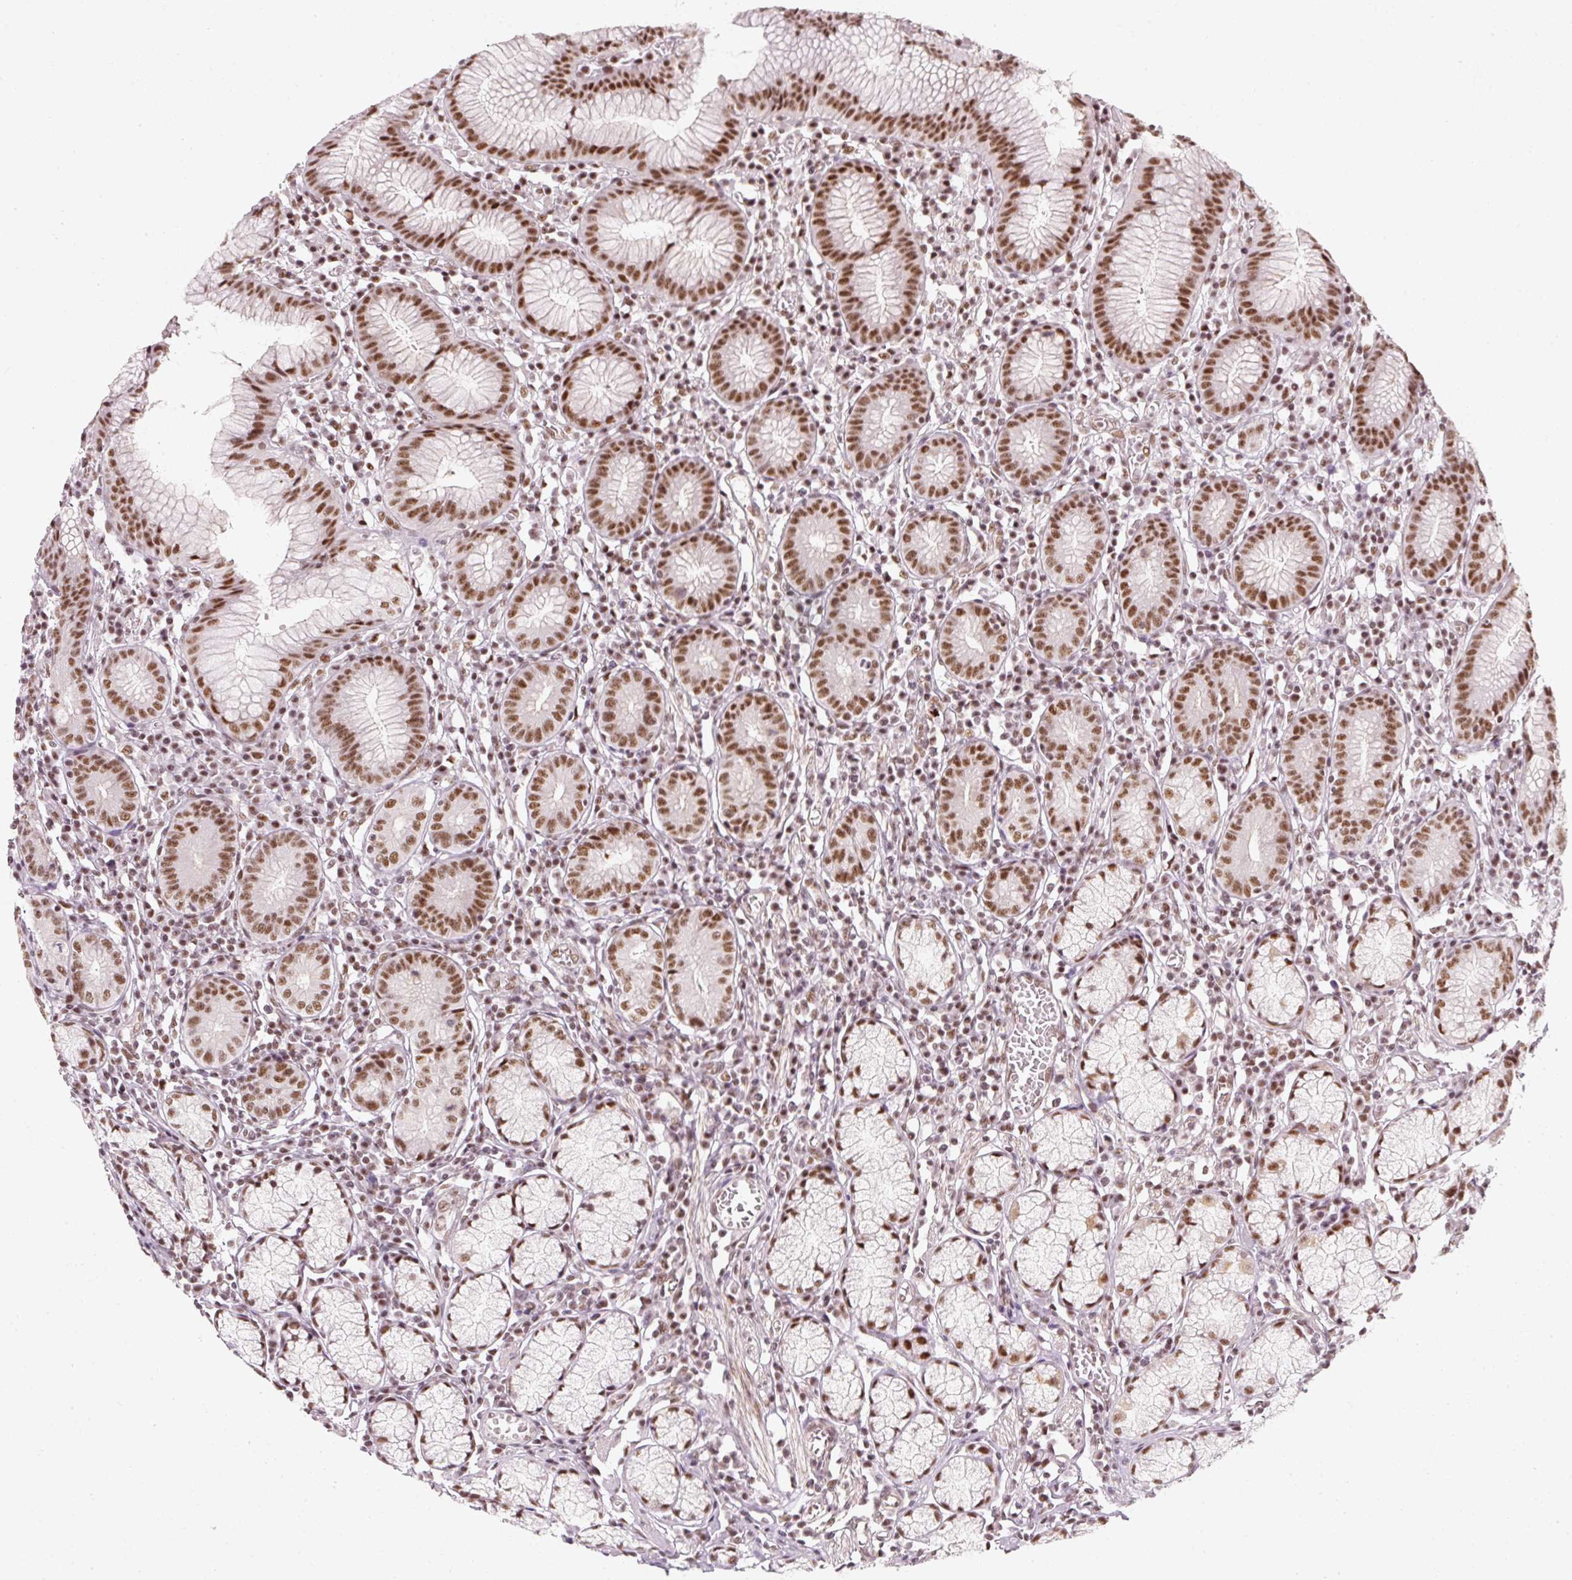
{"staining": {"intensity": "strong", "quantity": ">75%", "location": "nuclear"}, "tissue": "stomach", "cell_type": "Glandular cells", "image_type": "normal", "snomed": [{"axis": "morphology", "description": "Normal tissue, NOS"}, {"axis": "topography", "description": "Stomach"}], "caption": "The photomicrograph demonstrates staining of benign stomach, revealing strong nuclear protein positivity (brown color) within glandular cells.", "gene": "U2AF2", "patient": {"sex": "male", "age": 55}}